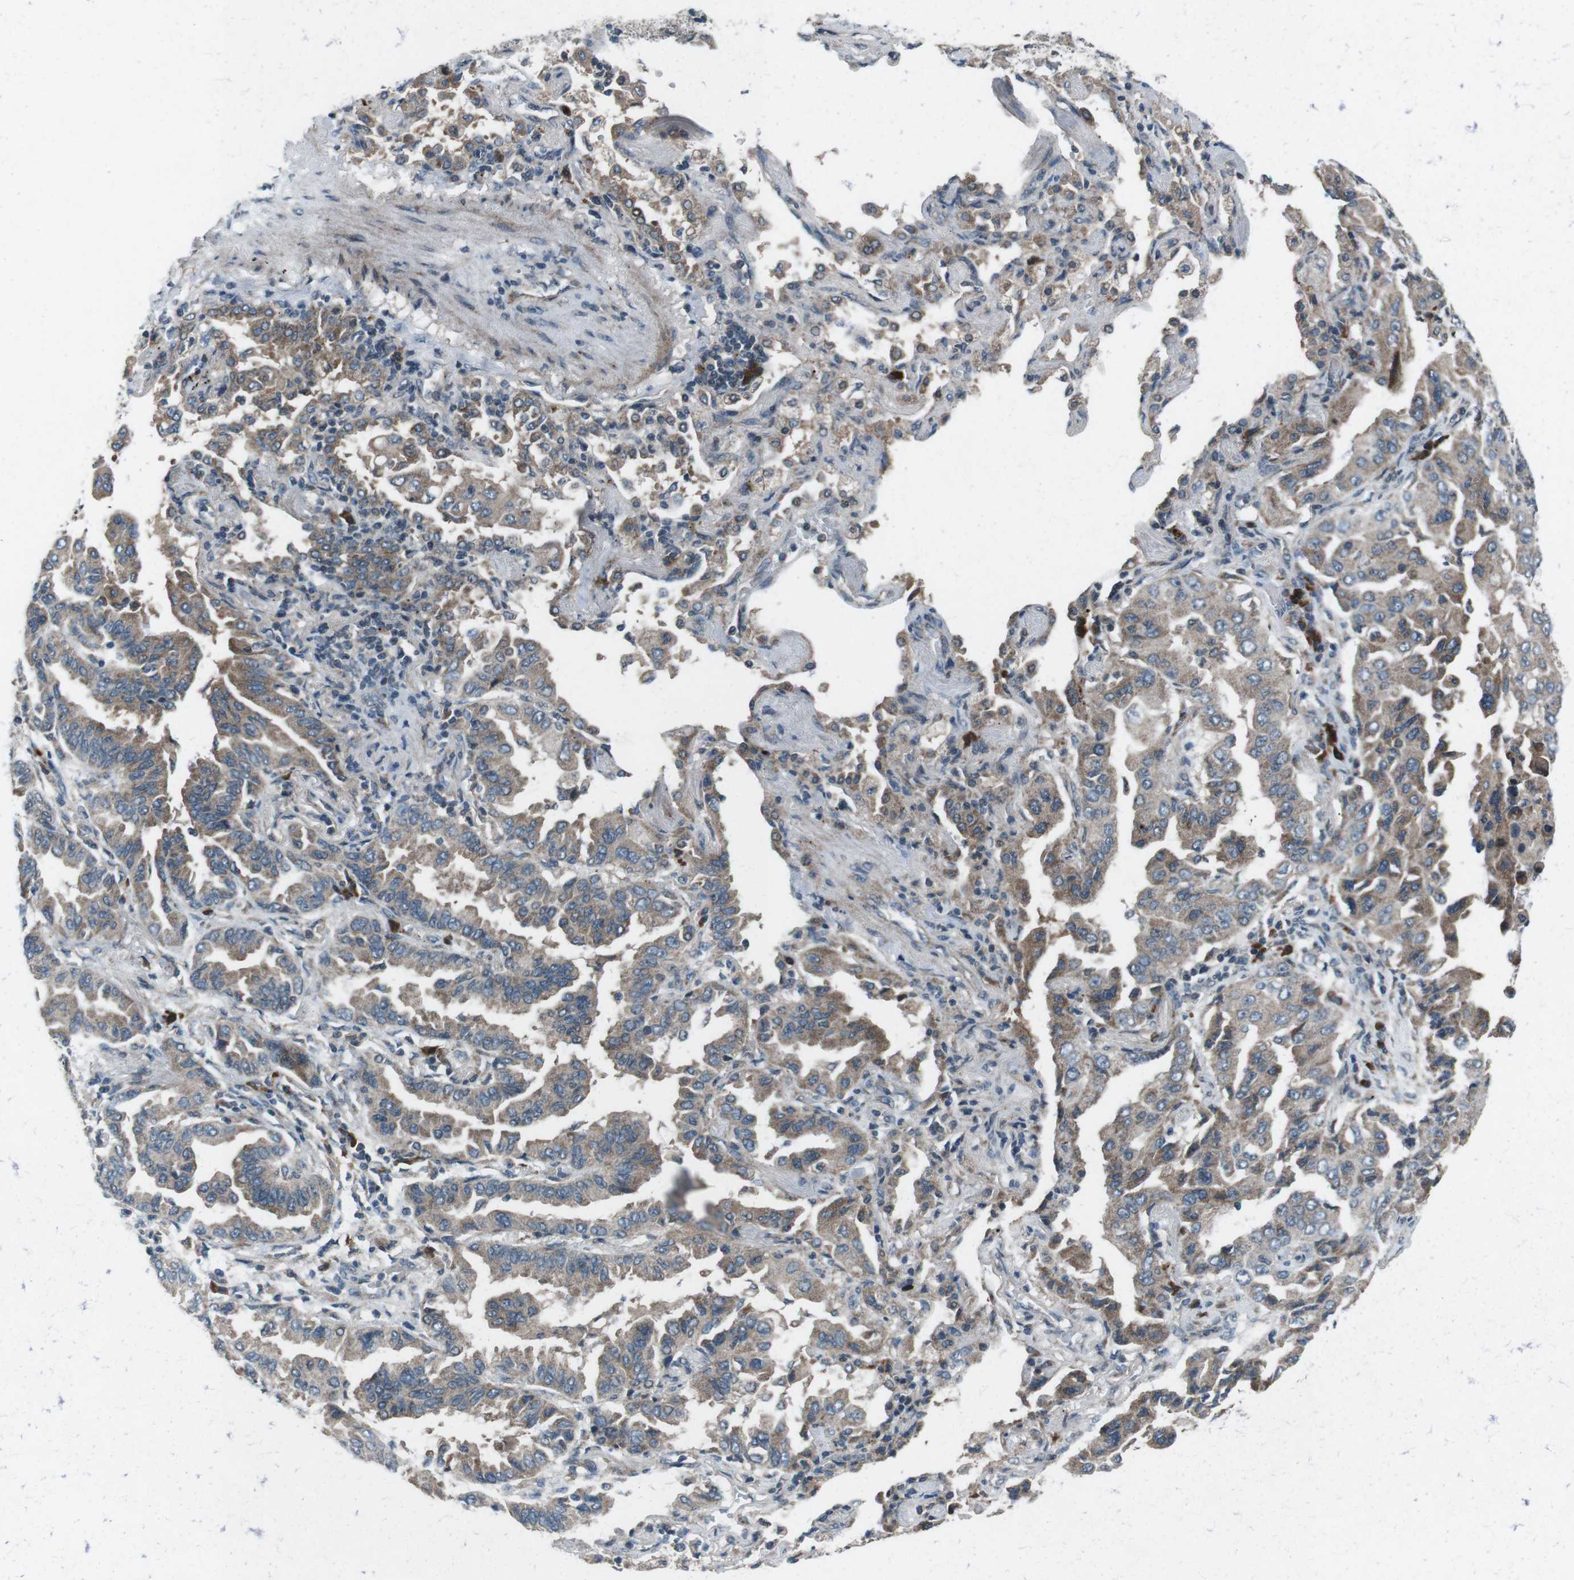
{"staining": {"intensity": "moderate", "quantity": ">75%", "location": "cytoplasmic/membranous"}, "tissue": "lung cancer", "cell_type": "Tumor cells", "image_type": "cancer", "snomed": [{"axis": "morphology", "description": "Adenocarcinoma, NOS"}, {"axis": "topography", "description": "Lung"}], "caption": "A high-resolution image shows immunohistochemistry staining of adenocarcinoma (lung), which demonstrates moderate cytoplasmic/membranous staining in about >75% of tumor cells. The staining is performed using DAB brown chromogen to label protein expression. The nuclei are counter-stained blue using hematoxylin.", "gene": "CDK16", "patient": {"sex": "female", "age": 65}}